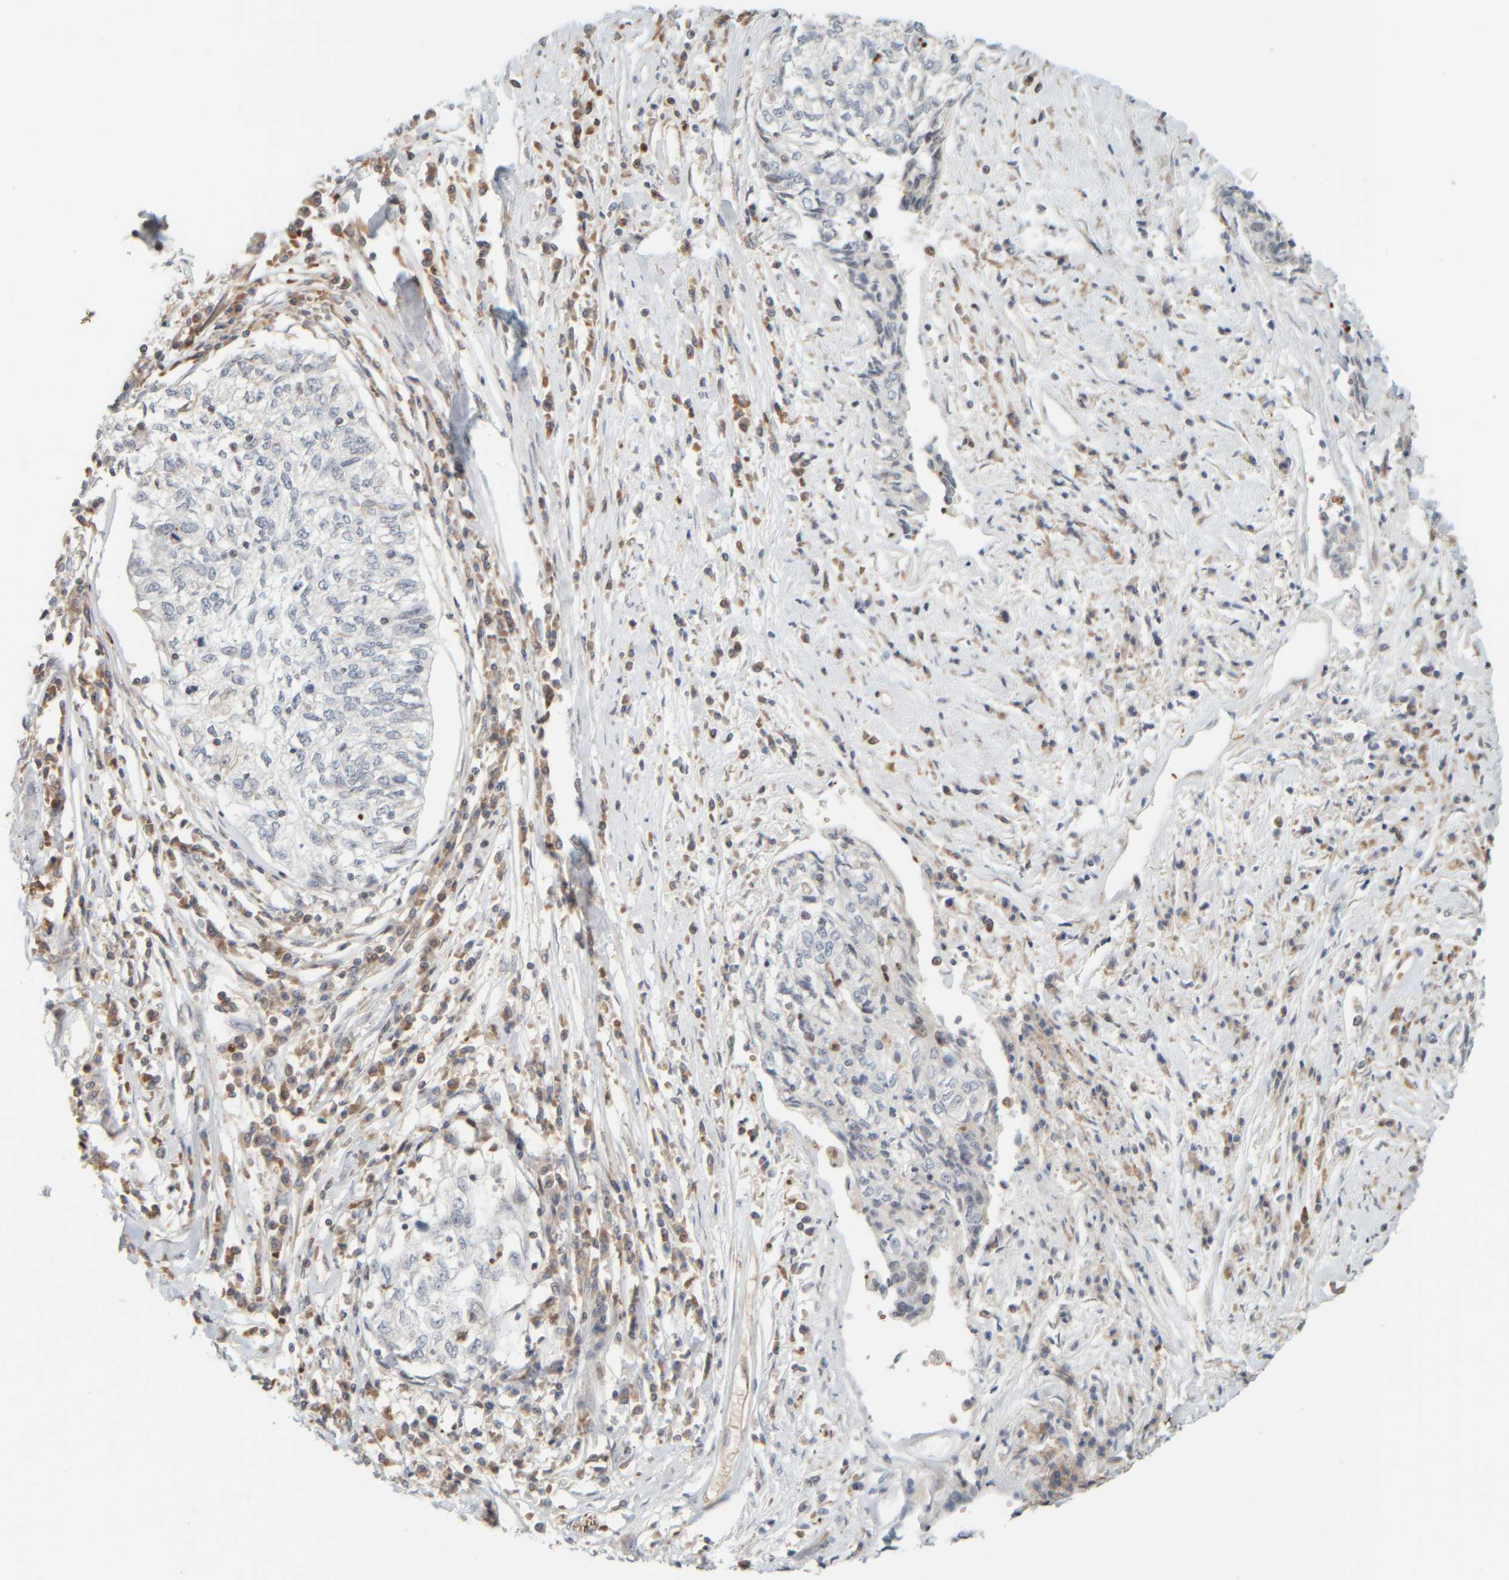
{"staining": {"intensity": "negative", "quantity": "none", "location": "none"}, "tissue": "cervical cancer", "cell_type": "Tumor cells", "image_type": "cancer", "snomed": [{"axis": "morphology", "description": "Squamous cell carcinoma, NOS"}, {"axis": "topography", "description": "Cervix"}], "caption": "Cervical cancer (squamous cell carcinoma) was stained to show a protein in brown. There is no significant expression in tumor cells. The staining was performed using DAB (3,3'-diaminobenzidine) to visualize the protein expression in brown, while the nuclei were stained in blue with hematoxylin (Magnification: 20x).", "gene": "PTGES3L-AARSD1", "patient": {"sex": "female", "age": 57}}